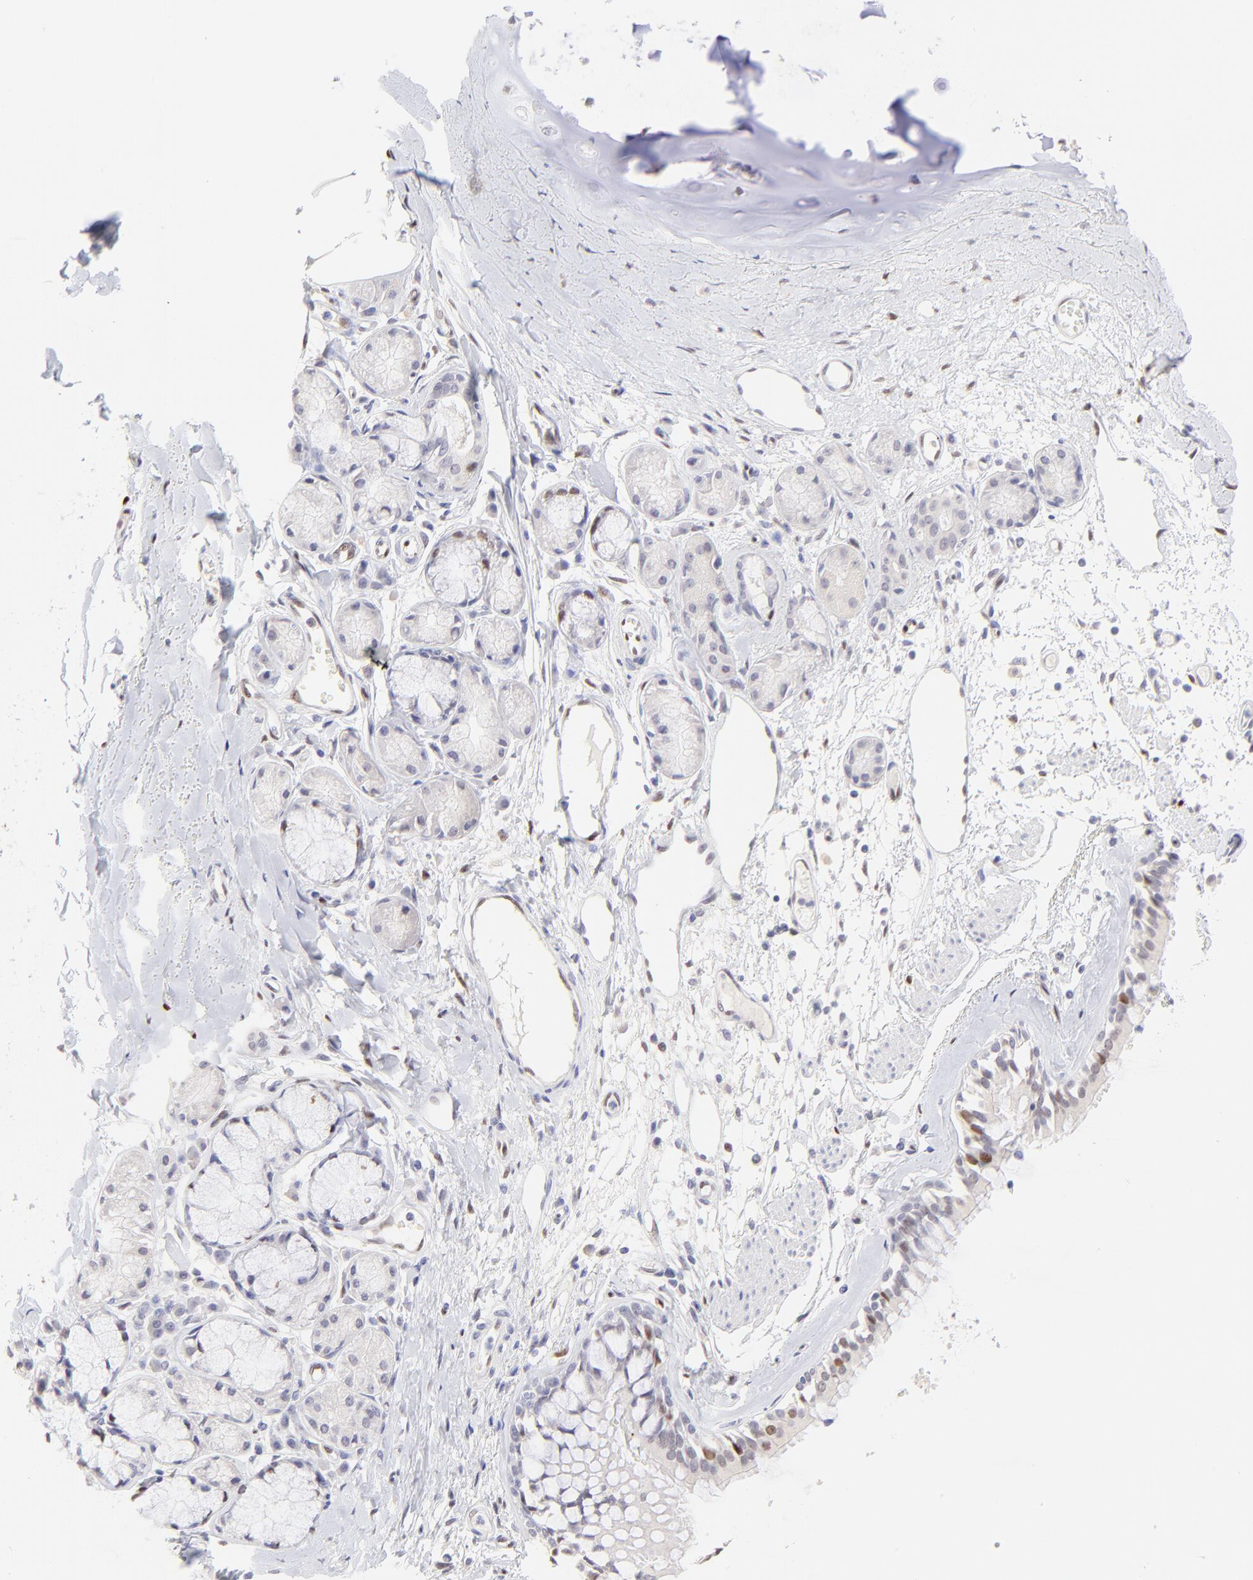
{"staining": {"intensity": "strong", "quantity": "25%-75%", "location": "nuclear"}, "tissue": "bronchus", "cell_type": "Respiratory epithelial cells", "image_type": "normal", "snomed": [{"axis": "morphology", "description": "Normal tissue, NOS"}, {"axis": "topography", "description": "Bronchus"}, {"axis": "topography", "description": "Lung"}], "caption": "The histopathology image displays a brown stain indicating the presence of a protein in the nuclear of respiratory epithelial cells in bronchus.", "gene": "KLF4", "patient": {"sex": "female", "age": 56}}